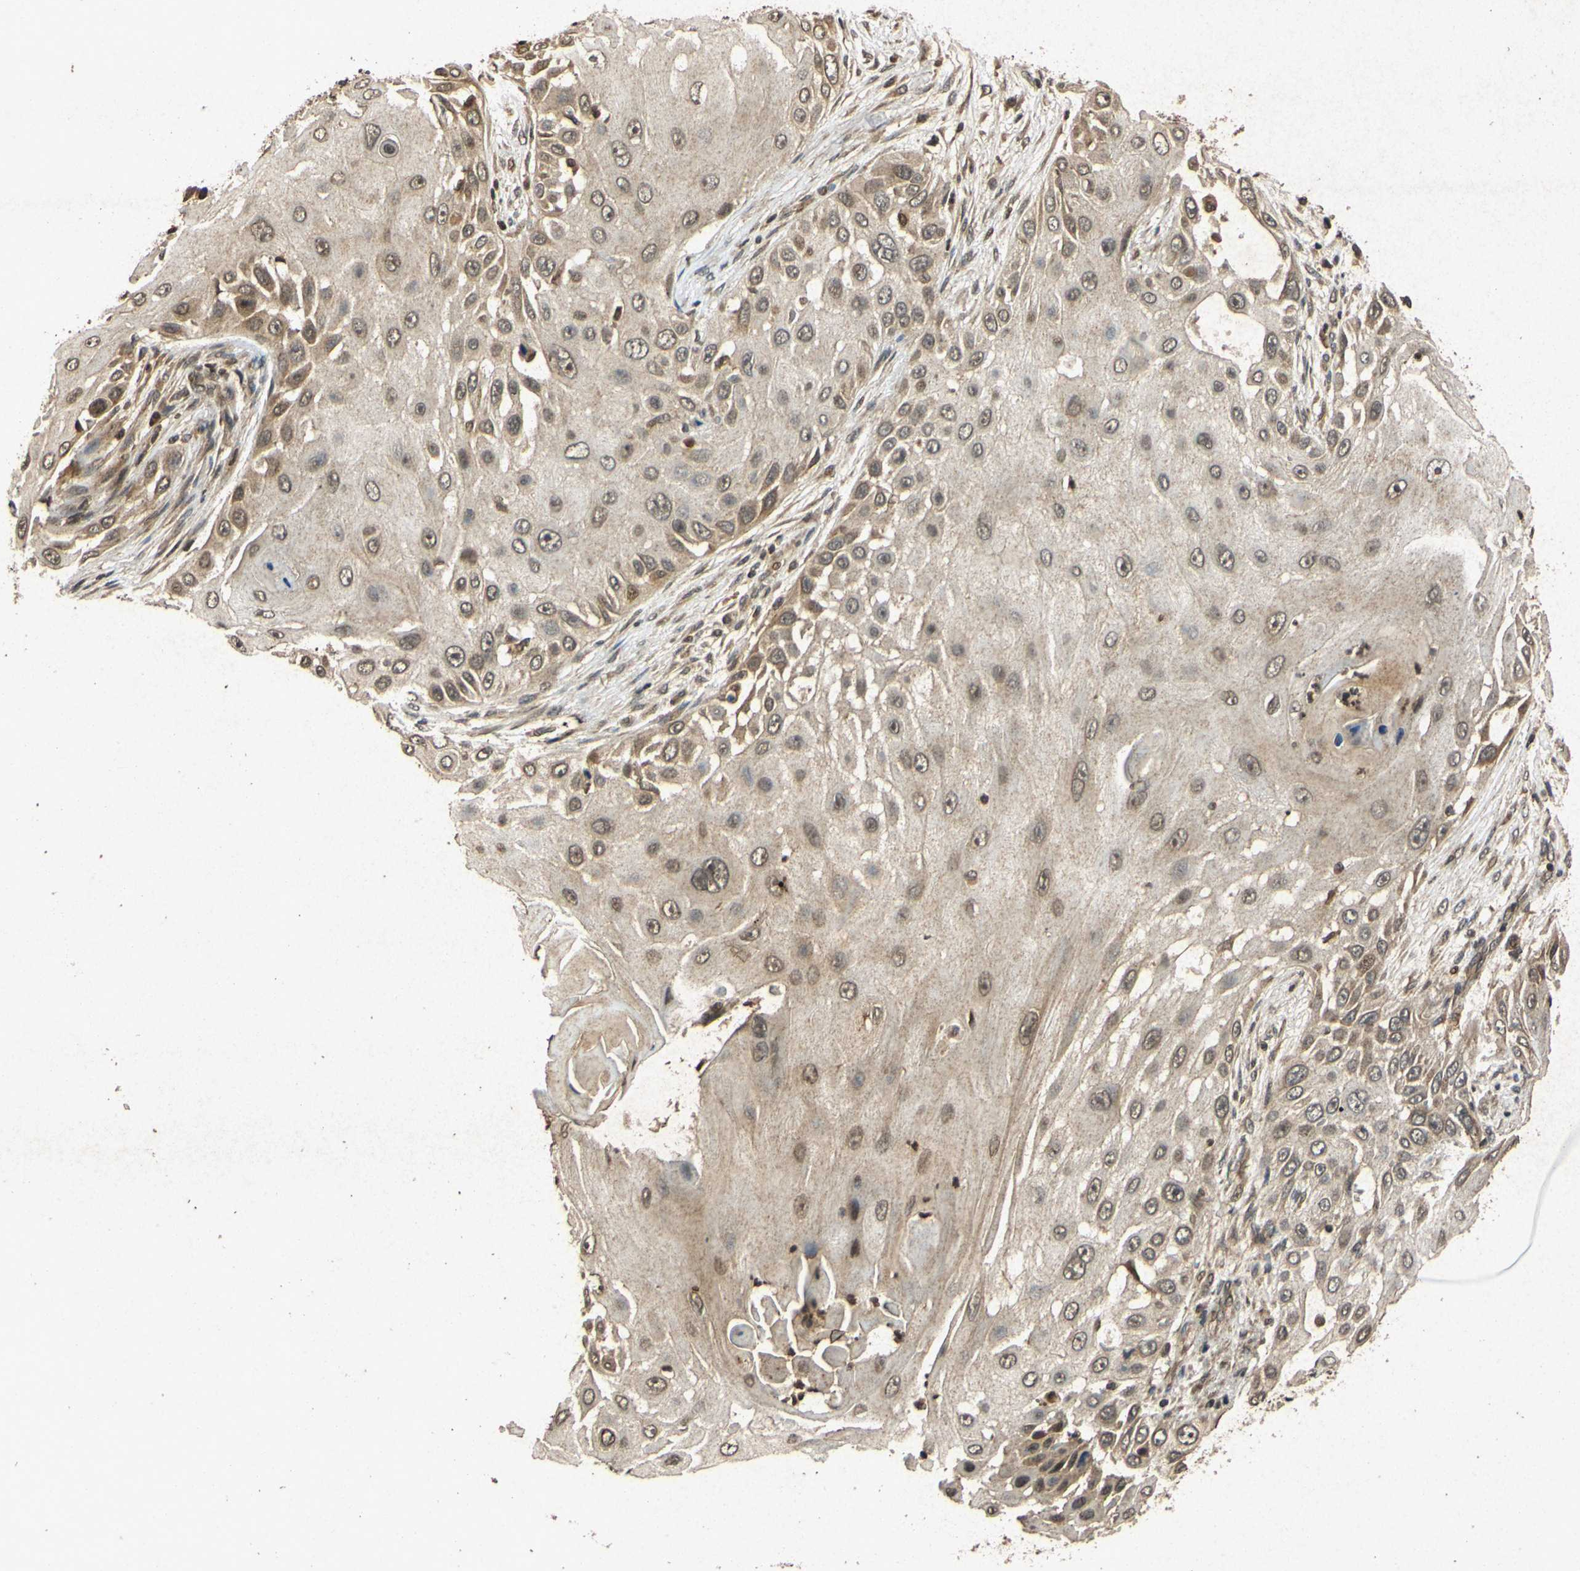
{"staining": {"intensity": "moderate", "quantity": "25%-75%", "location": "cytoplasmic/membranous"}, "tissue": "skin cancer", "cell_type": "Tumor cells", "image_type": "cancer", "snomed": [{"axis": "morphology", "description": "Squamous cell carcinoma, NOS"}, {"axis": "topography", "description": "Skin"}], "caption": "Immunohistochemistry micrograph of skin cancer (squamous cell carcinoma) stained for a protein (brown), which demonstrates medium levels of moderate cytoplasmic/membranous staining in approximately 25%-75% of tumor cells.", "gene": "ATP6V1H", "patient": {"sex": "female", "age": 44}}